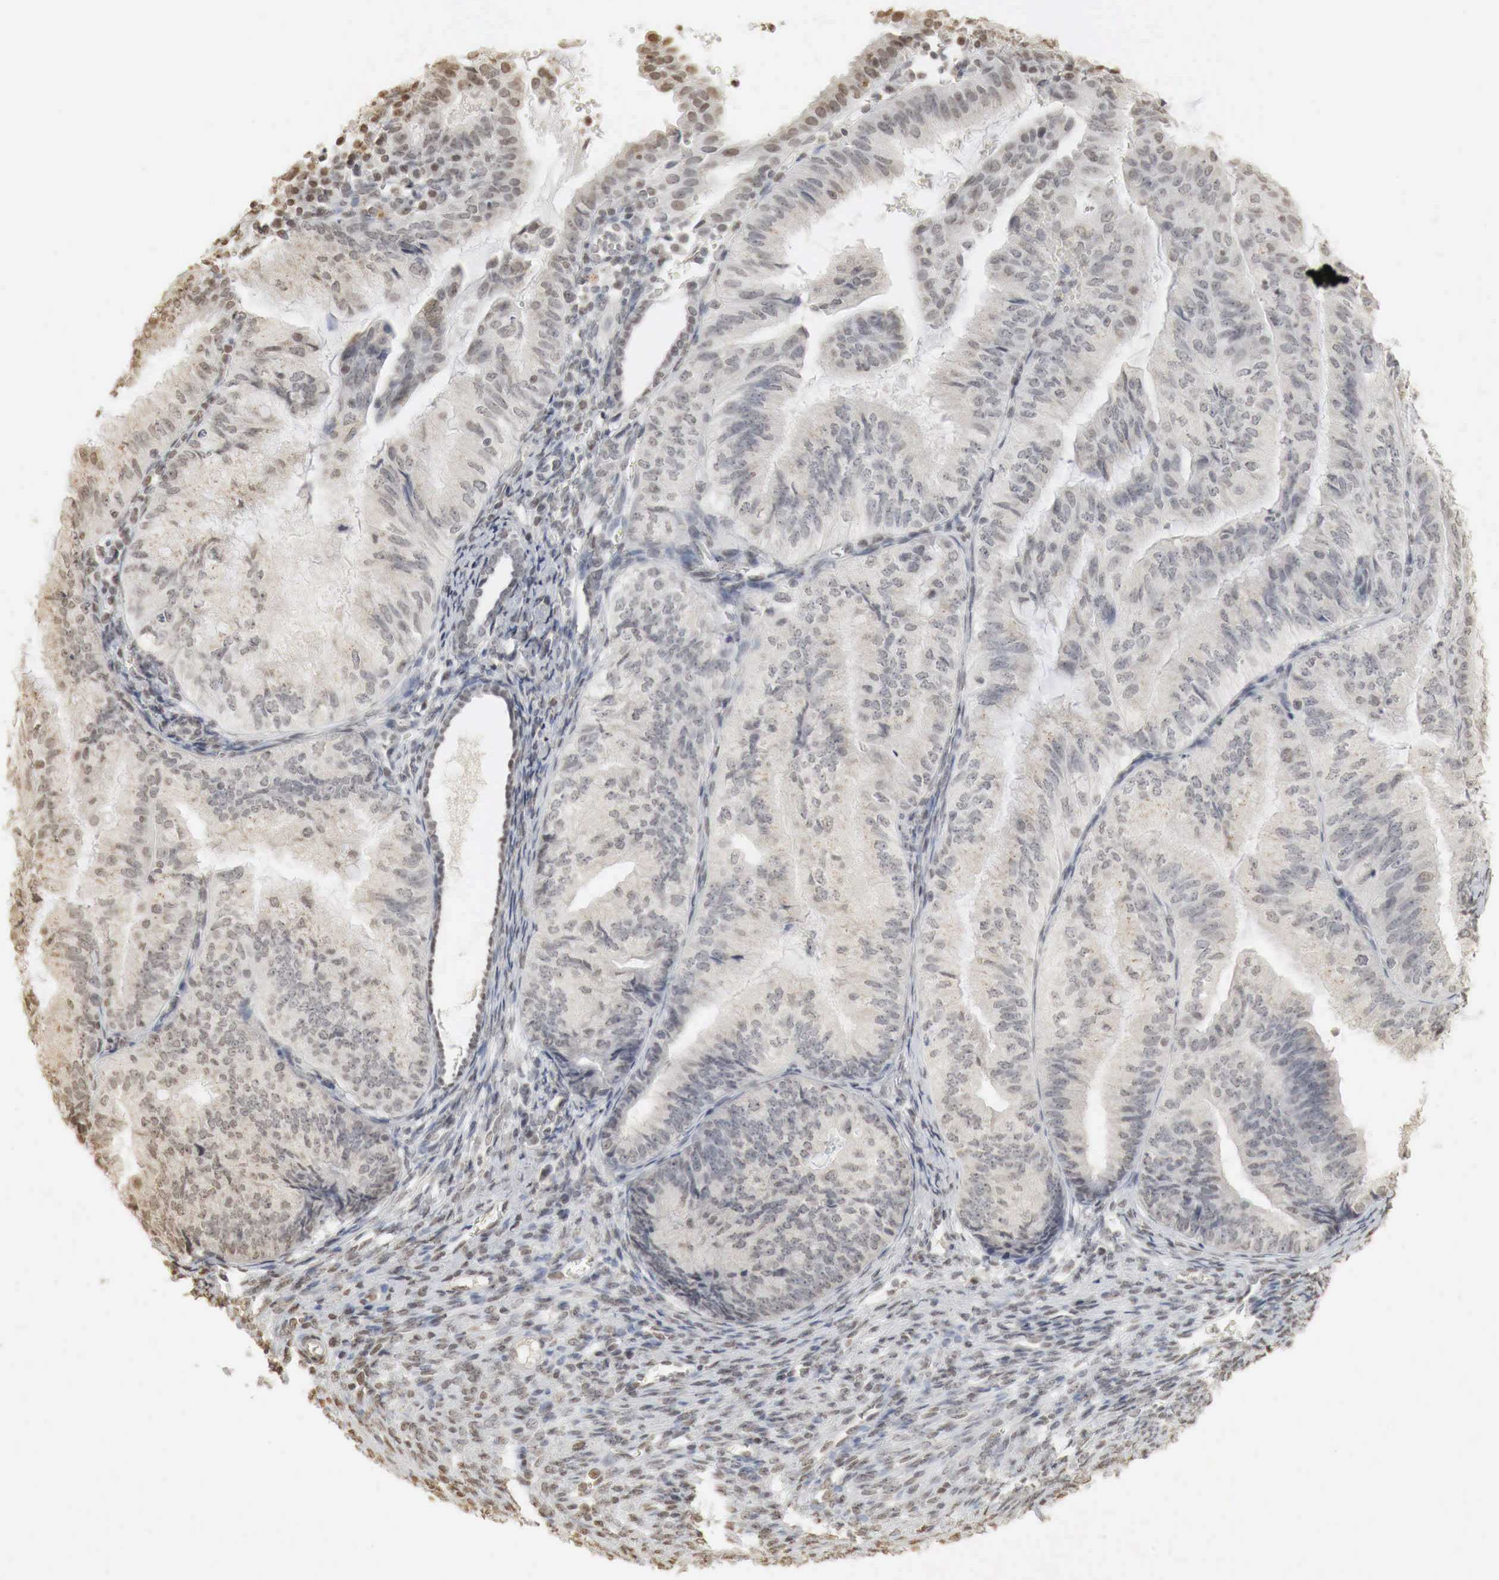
{"staining": {"intensity": "negative", "quantity": "none", "location": "none"}, "tissue": "endometrial cancer", "cell_type": "Tumor cells", "image_type": "cancer", "snomed": [{"axis": "morphology", "description": "Adenocarcinoma, NOS"}, {"axis": "topography", "description": "Endometrium"}], "caption": "The immunohistochemistry photomicrograph has no significant expression in tumor cells of adenocarcinoma (endometrial) tissue.", "gene": "ERBB4", "patient": {"sex": "female", "age": 66}}